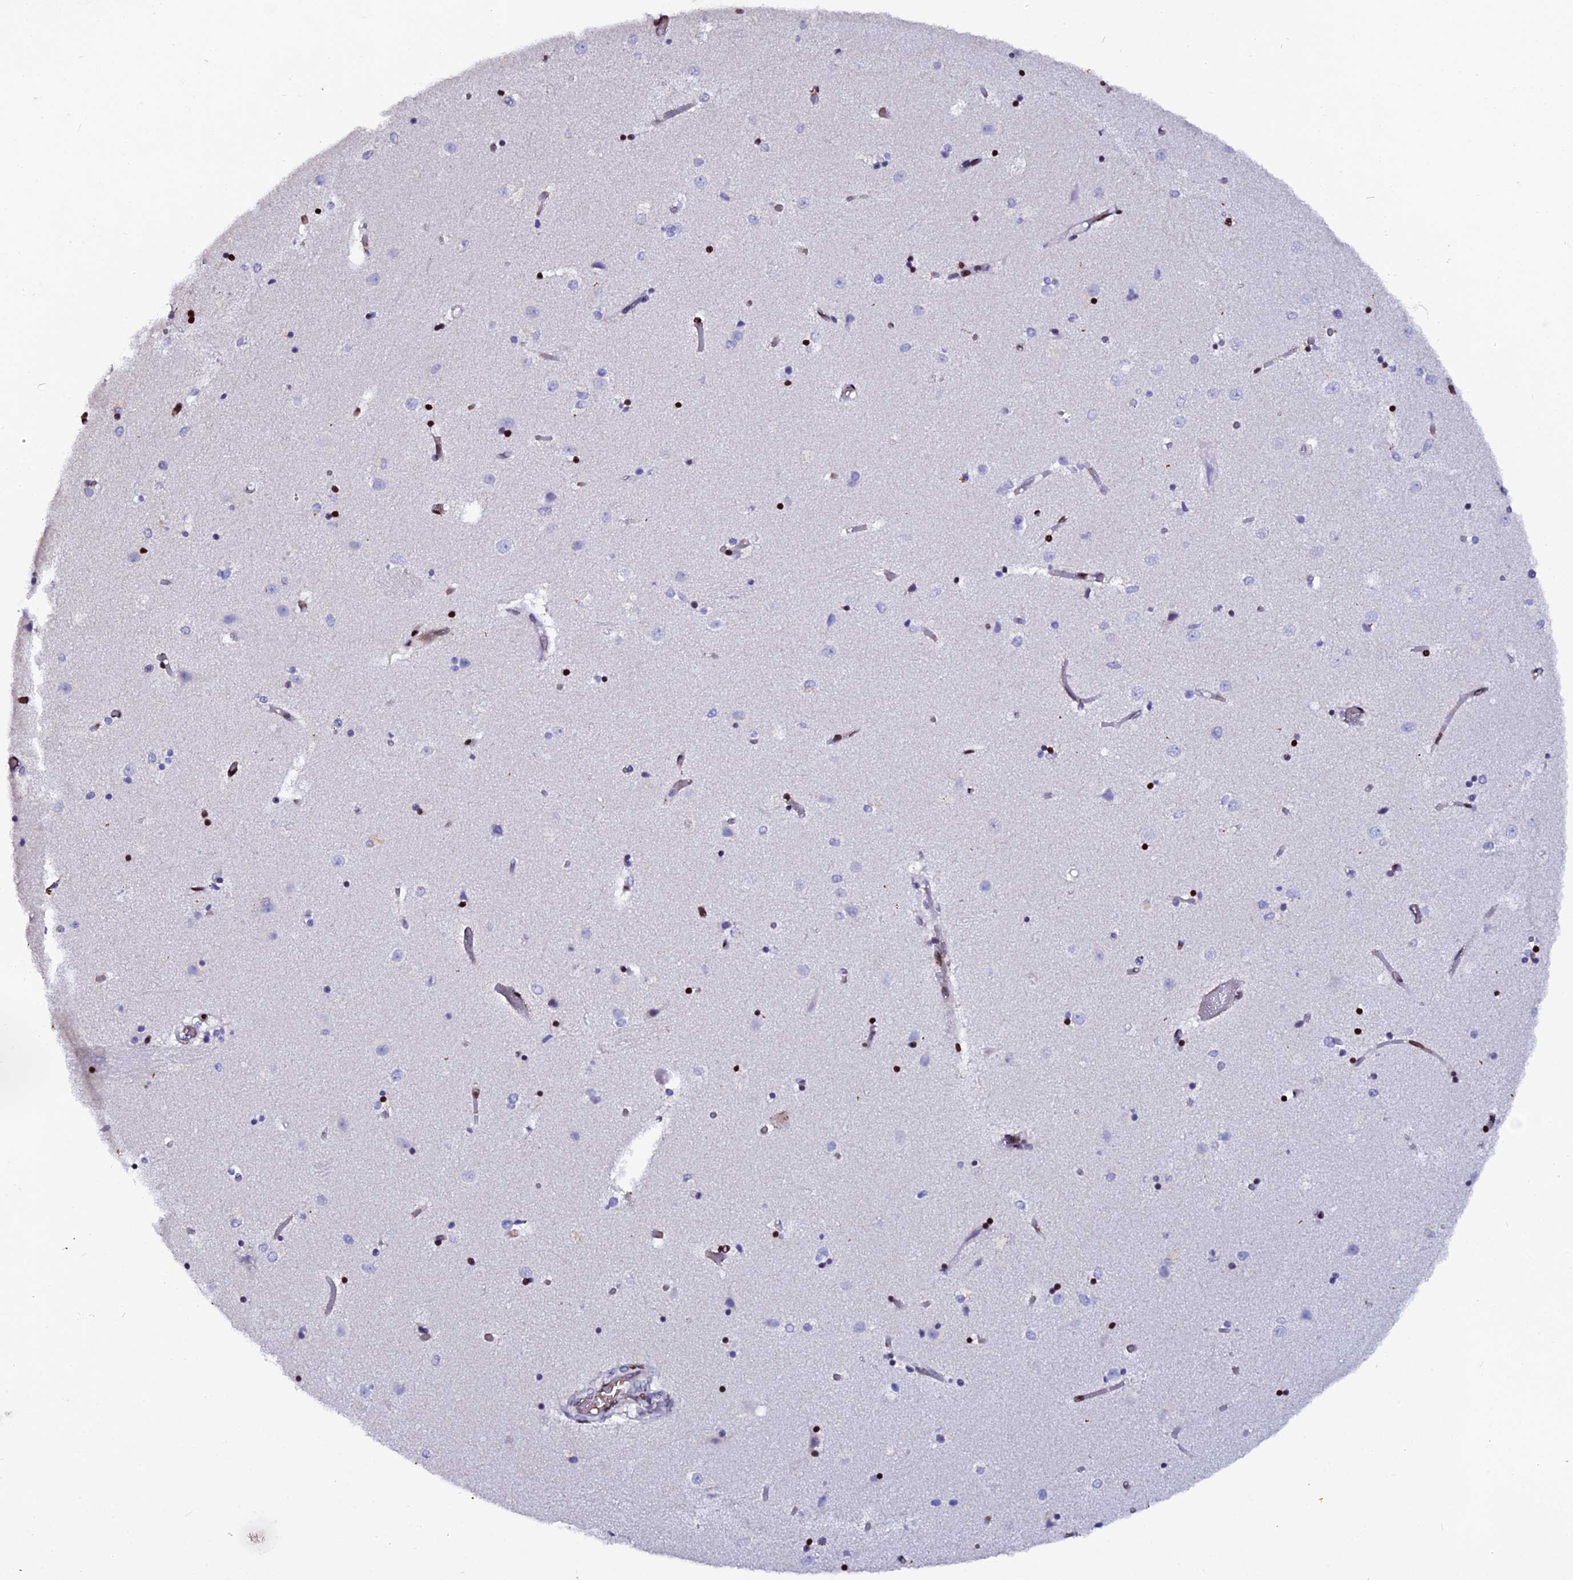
{"staining": {"intensity": "strong", "quantity": "<25%", "location": "nuclear"}, "tissue": "caudate", "cell_type": "Glial cells", "image_type": "normal", "snomed": [{"axis": "morphology", "description": "Normal tissue, NOS"}, {"axis": "topography", "description": "Lateral ventricle wall"}], "caption": "Glial cells exhibit medium levels of strong nuclear positivity in approximately <25% of cells in normal human caudate. The staining was performed using DAB (3,3'-diaminobenzidine), with brown indicating positive protein expression. Nuclei are stained blue with hematoxylin.", "gene": "MYNN", "patient": {"sex": "female", "age": 52}}